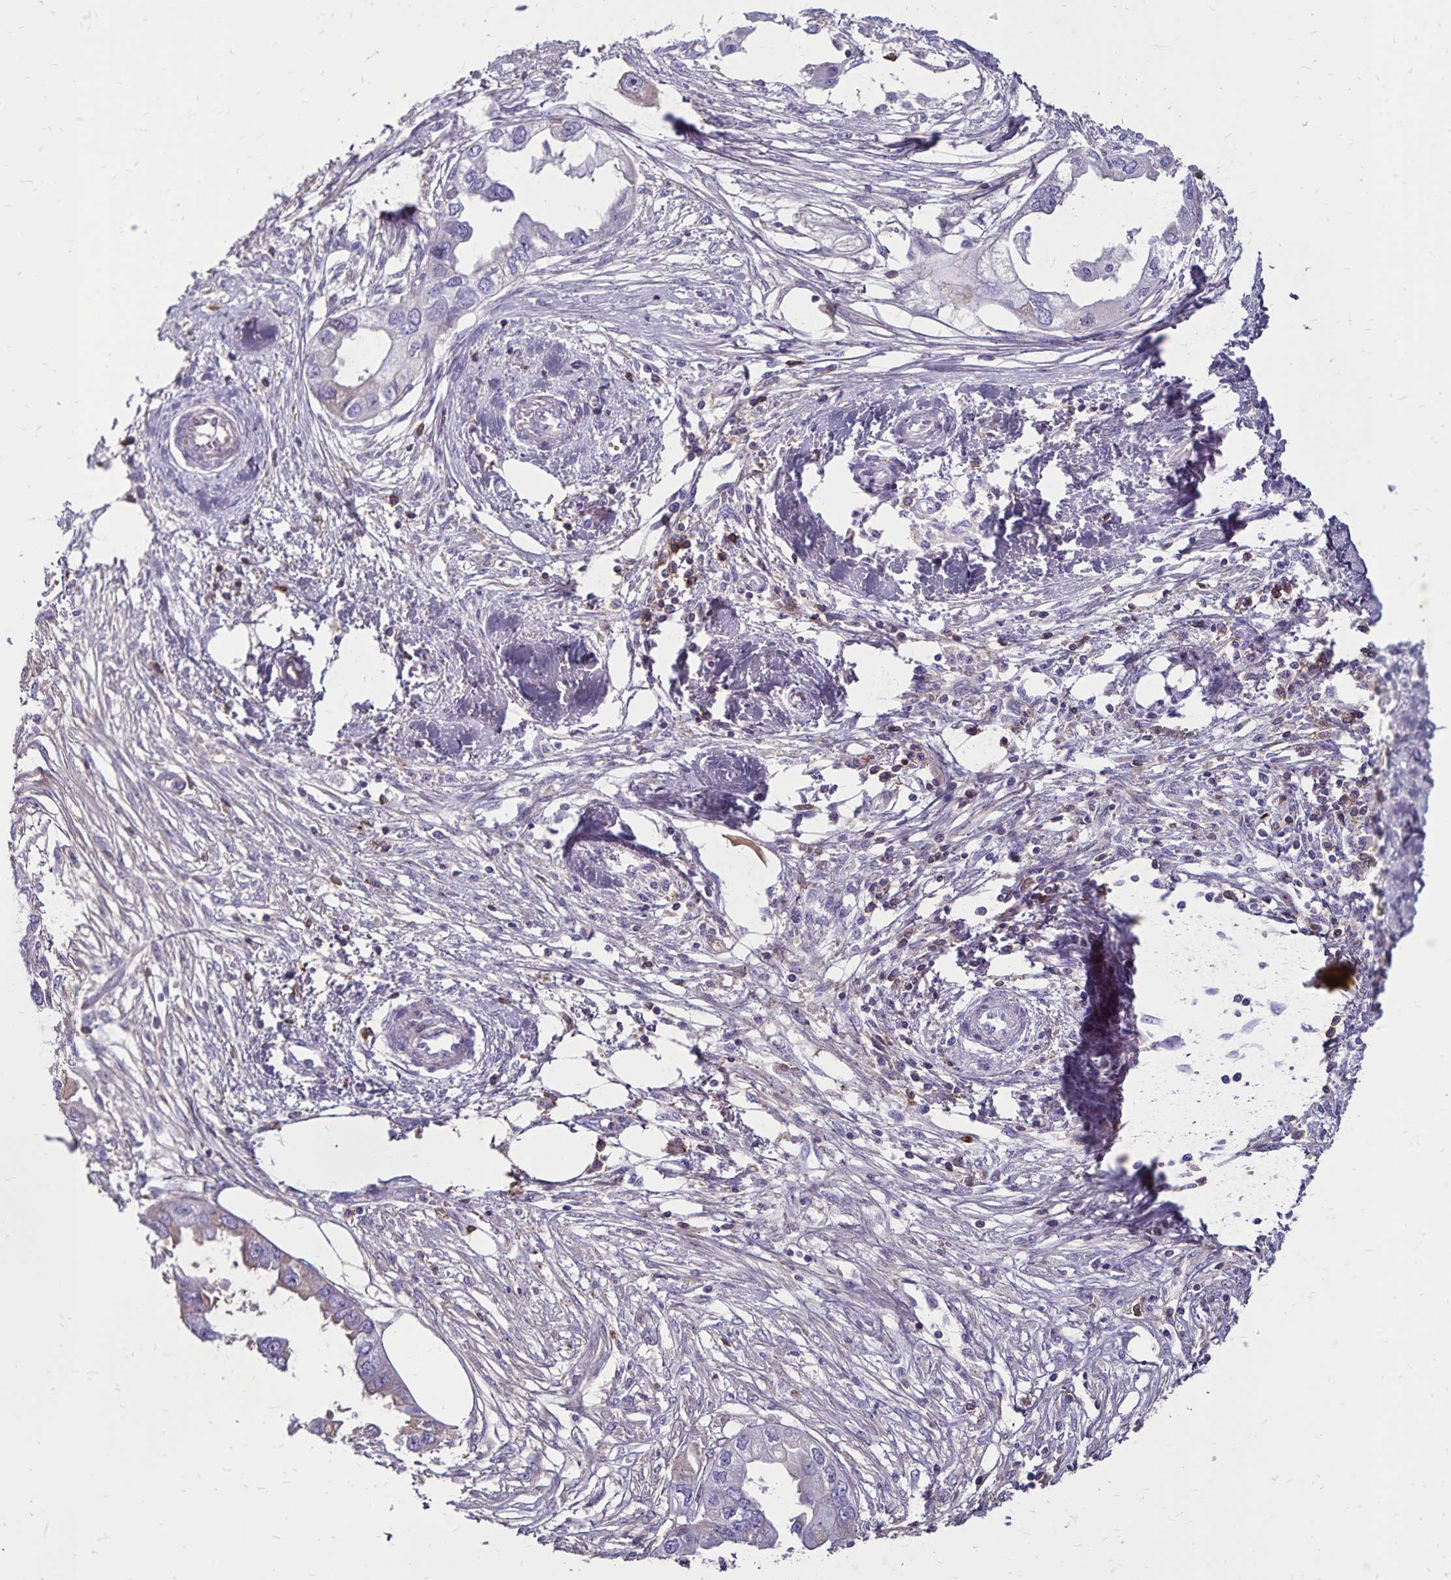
{"staining": {"intensity": "negative", "quantity": "none", "location": "none"}, "tissue": "endometrial cancer", "cell_type": "Tumor cells", "image_type": "cancer", "snomed": [{"axis": "morphology", "description": "Adenocarcinoma, NOS"}, {"axis": "morphology", "description": "Adenocarcinoma, metastatic, NOS"}, {"axis": "topography", "description": "Adipose tissue"}, {"axis": "topography", "description": "Endometrium"}], "caption": "There is no significant staining in tumor cells of endometrial cancer (metastatic adenocarcinoma).", "gene": "CD27", "patient": {"sex": "female", "age": 67}}